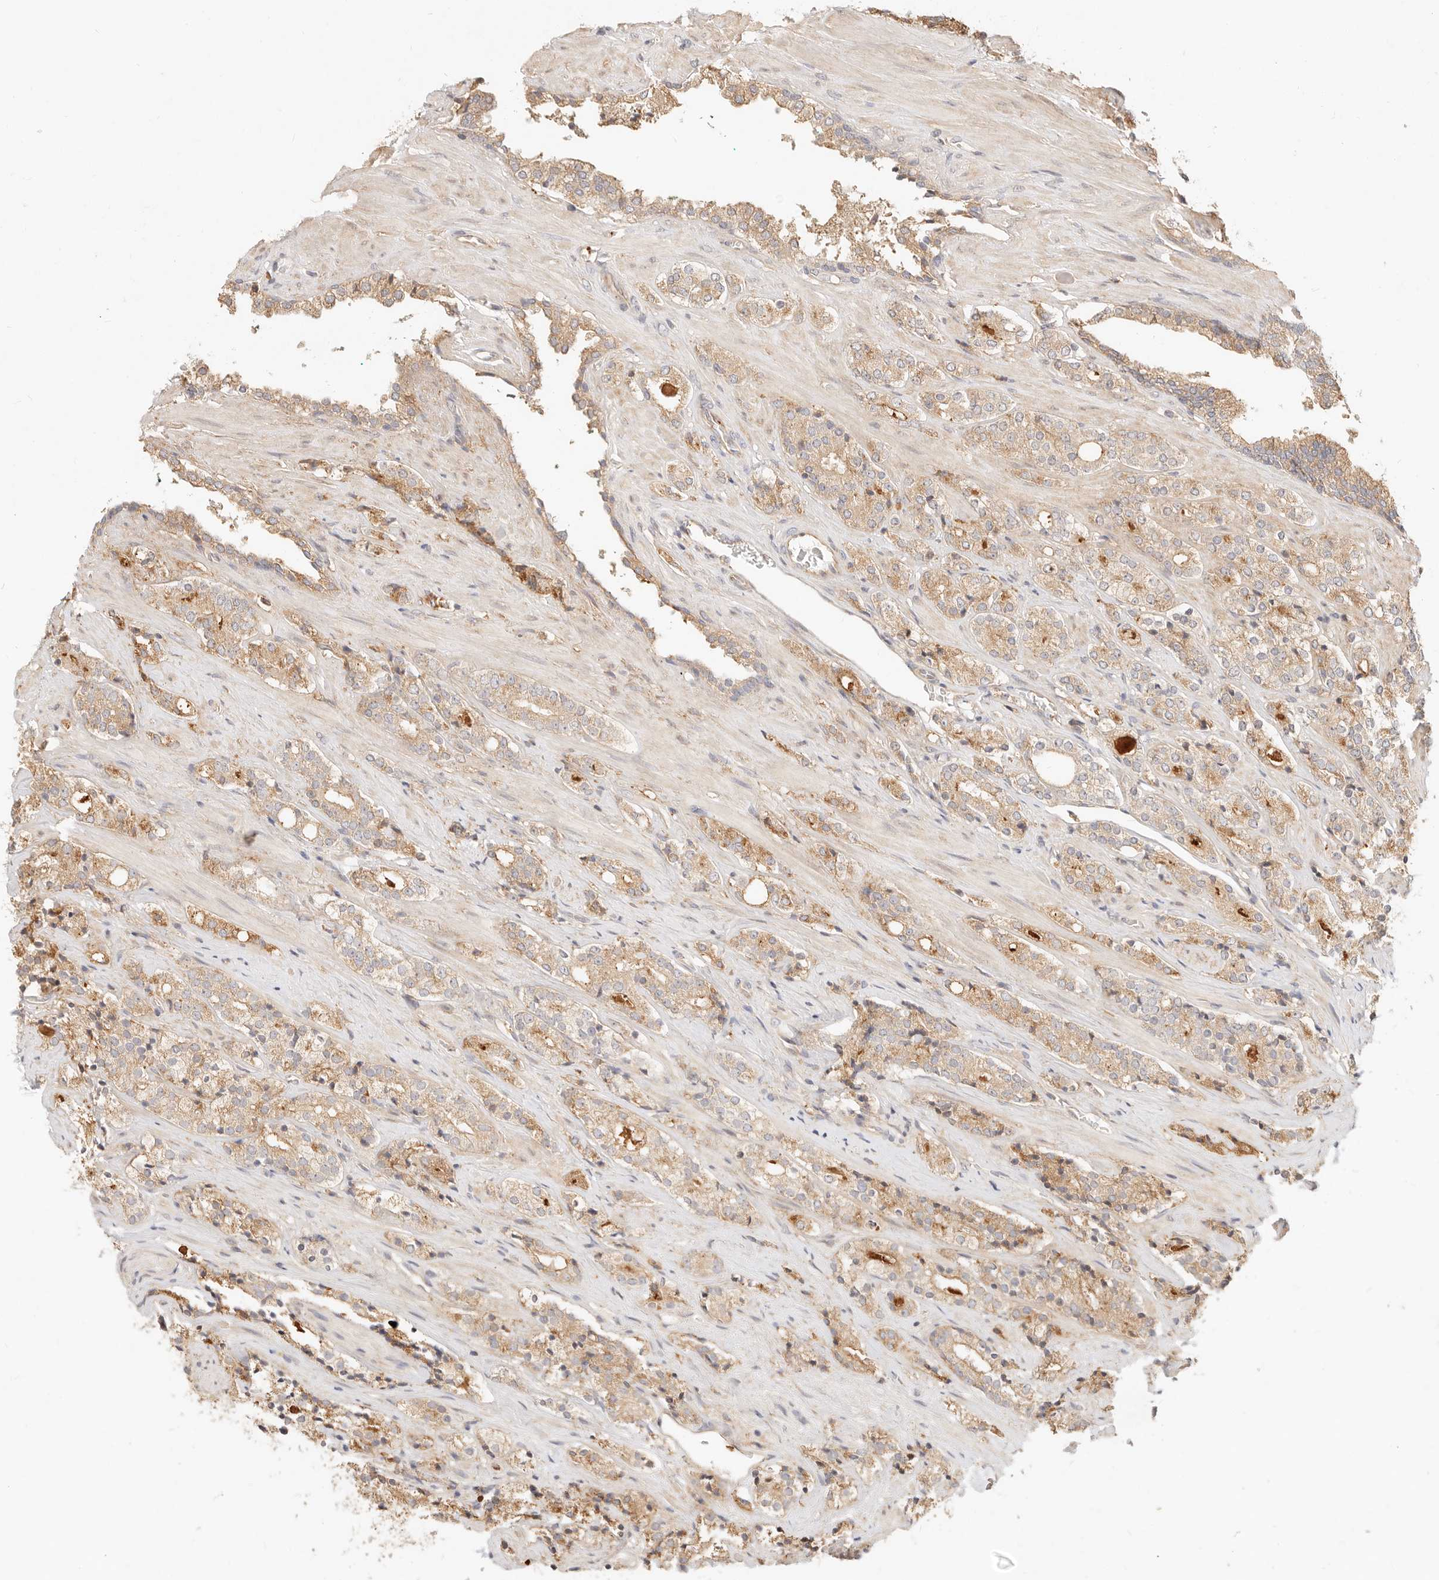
{"staining": {"intensity": "weak", "quantity": ">75%", "location": "cytoplasmic/membranous"}, "tissue": "prostate cancer", "cell_type": "Tumor cells", "image_type": "cancer", "snomed": [{"axis": "morphology", "description": "Adenocarcinoma, High grade"}, {"axis": "topography", "description": "Prostate"}], "caption": "Human prostate cancer stained for a protein (brown) exhibits weak cytoplasmic/membranous positive staining in approximately >75% of tumor cells.", "gene": "UBXN10", "patient": {"sex": "male", "age": 71}}